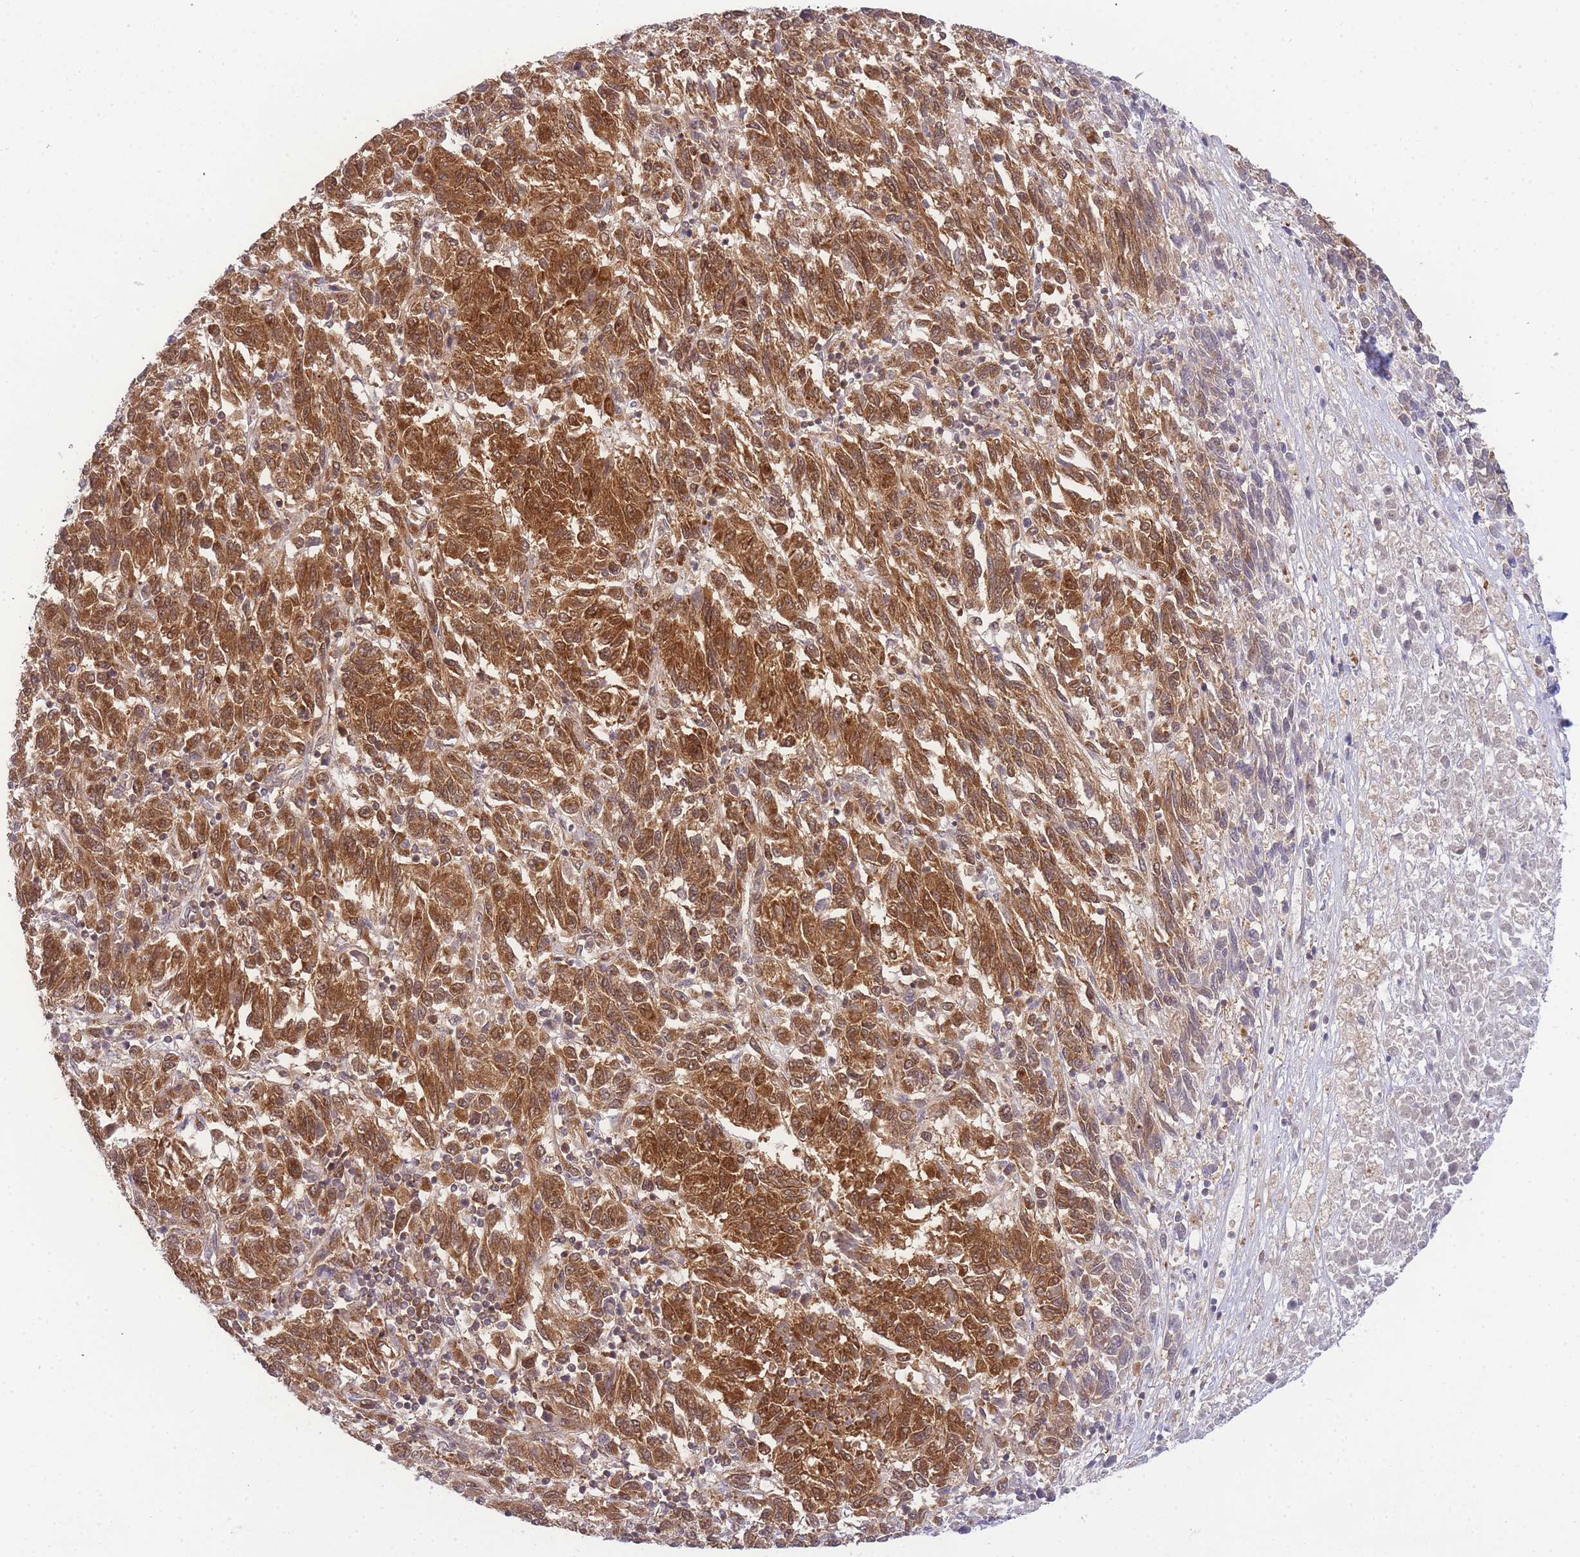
{"staining": {"intensity": "strong", "quantity": ">75%", "location": "cytoplasmic/membranous,nuclear"}, "tissue": "melanoma", "cell_type": "Tumor cells", "image_type": "cancer", "snomed": [{"axis": "morphology", "description": "Malignant melanoma, Metastatic site"}, {"axis": "topography", "description": "Lung"}], "caption": "Human malignant melanoma (metastatic site) stained with a brown dye displays strong cytoplasmic/membranous and nuclear positive positivity in approximately >75% of tumor cells.", "gene": "KIAA1191", "patient": {"sex": "male", "age": 64}}